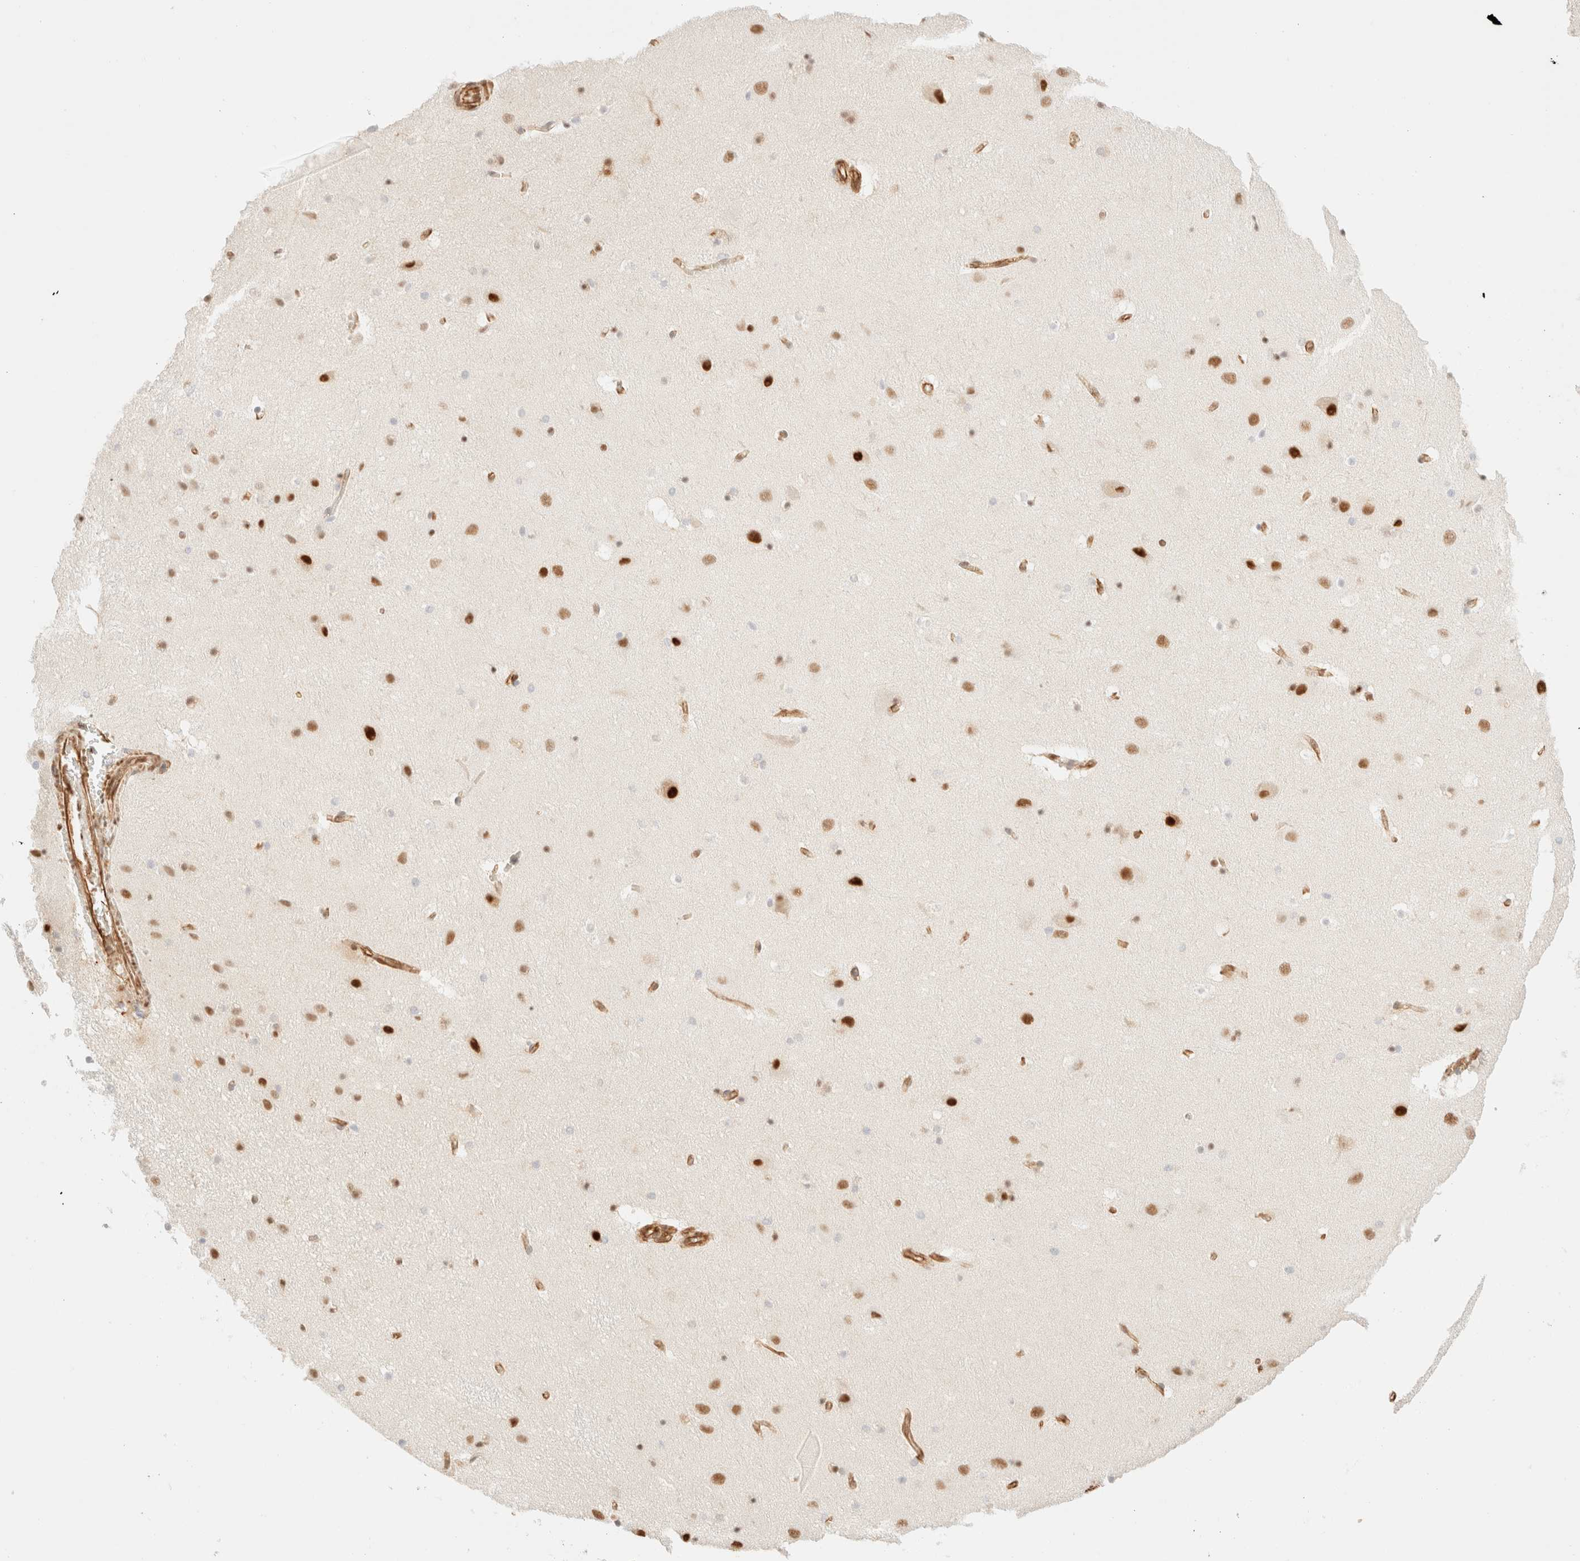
{"staining": {"intensity": "strong", "quantity": "25%-75%", "location": "nuclear"}, "tissue": "hippocampus", "cell_type": "Glial cells", "image_type": "normal", "snomed": [{"axis": "morphology", "description": "Normal tissue, NOS"}, {"axis": "topography", "description": "Hippocampus"}], "caption": "Glial cells display high levels of strong nuclear staining in about 25%-75% of cells in benign human hippocampus. (IHC, brightfield microscopy, high magnification).", "gene": "ZSCAN18", "patient": {"sex": "male", "age": 45}}